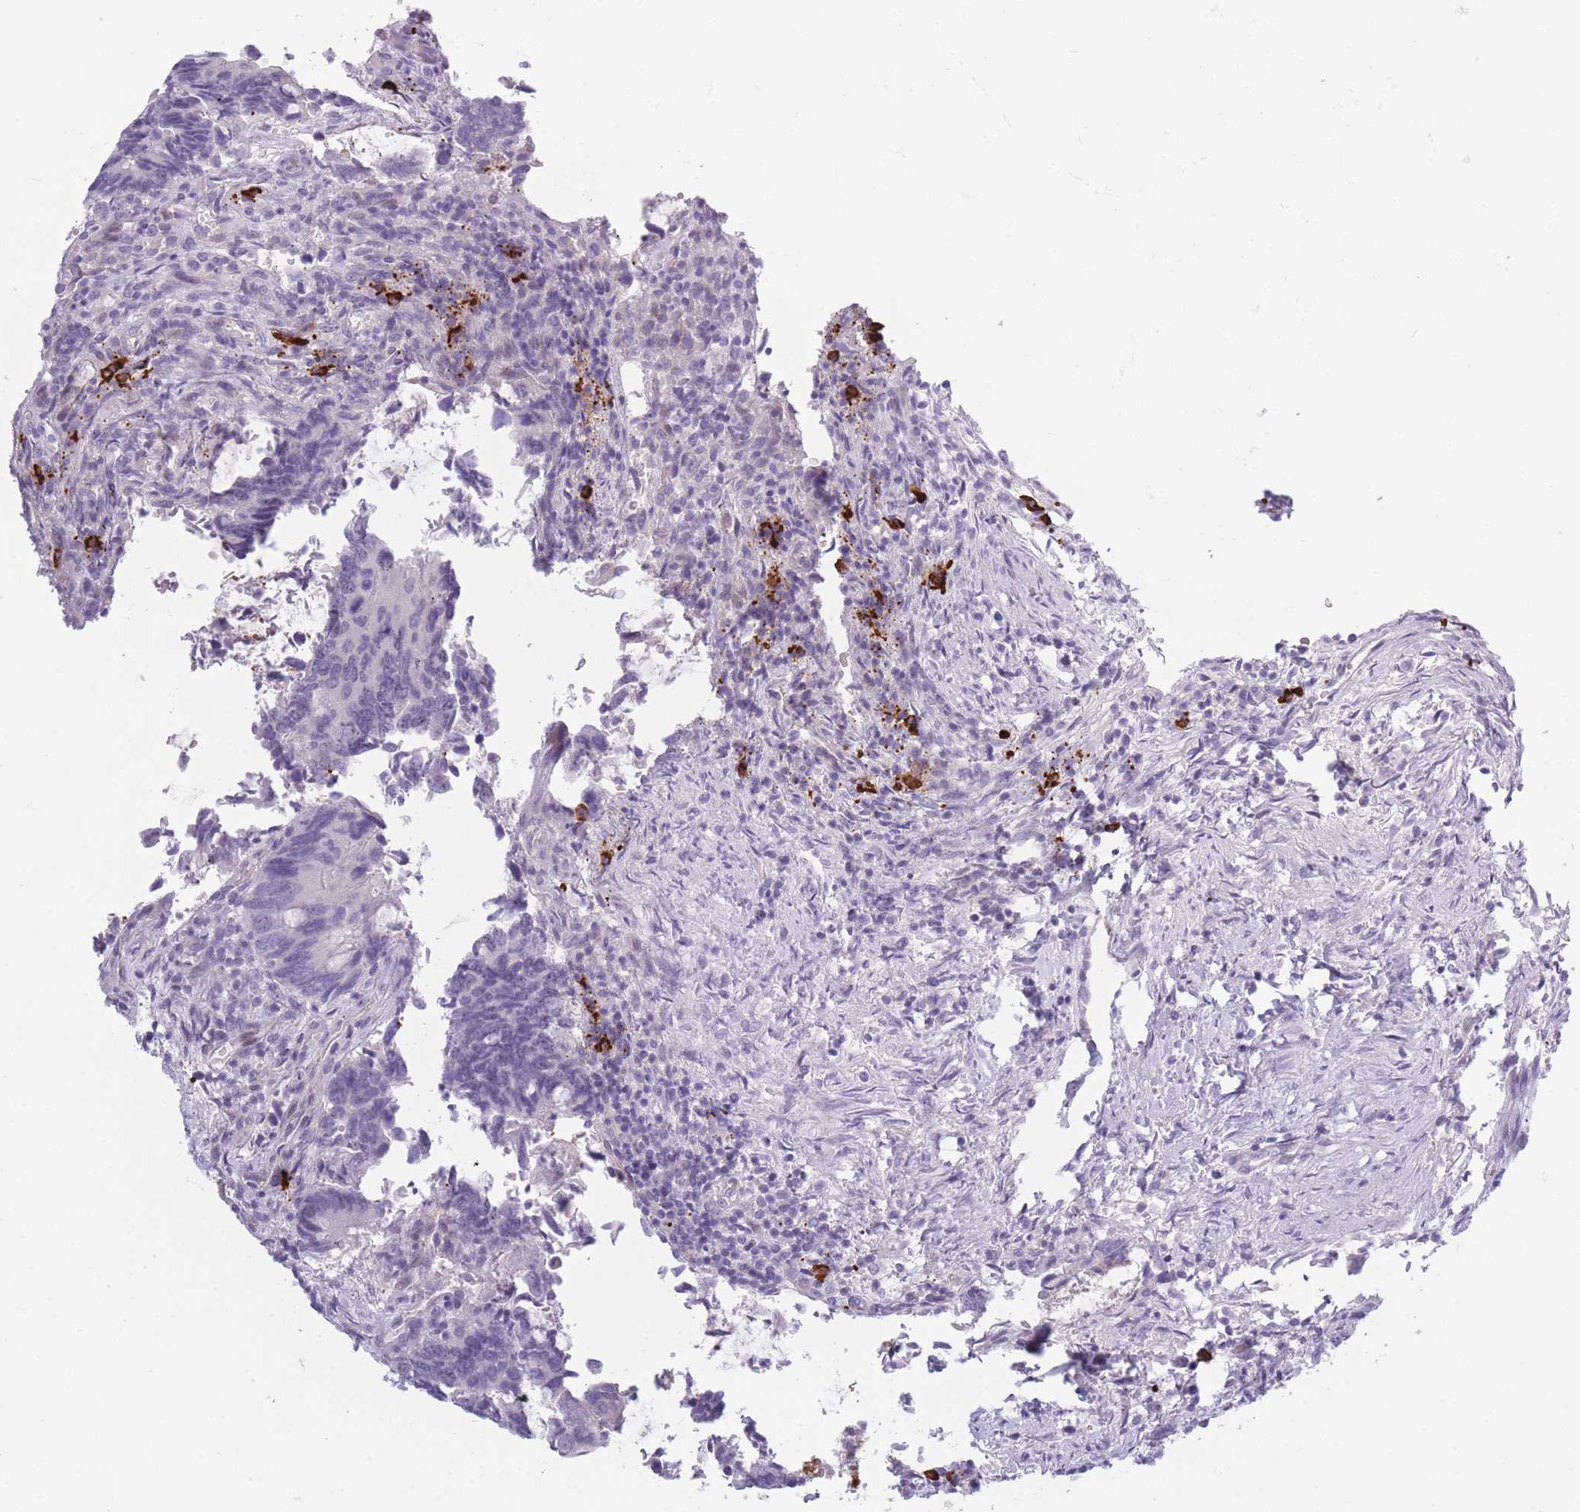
{"staining": {"intensity": "negative", "quantity": "none", "location": "none"}, "tissue": "colorectal cancer", "cell_type": "Tumor cells", "image_type": "cancer", "snomed": [{"axis": "morphology", "description": "Adenocarcinoma, NOS"}, {"axis": "topography", "description": "Colon"}], "caption": "Protein analysis of colorectal adenocarcinoma shows no significant staining in tumor cells.", "gene": "PLEKHG2", "patient": {"sex": "male", "age": 87}}